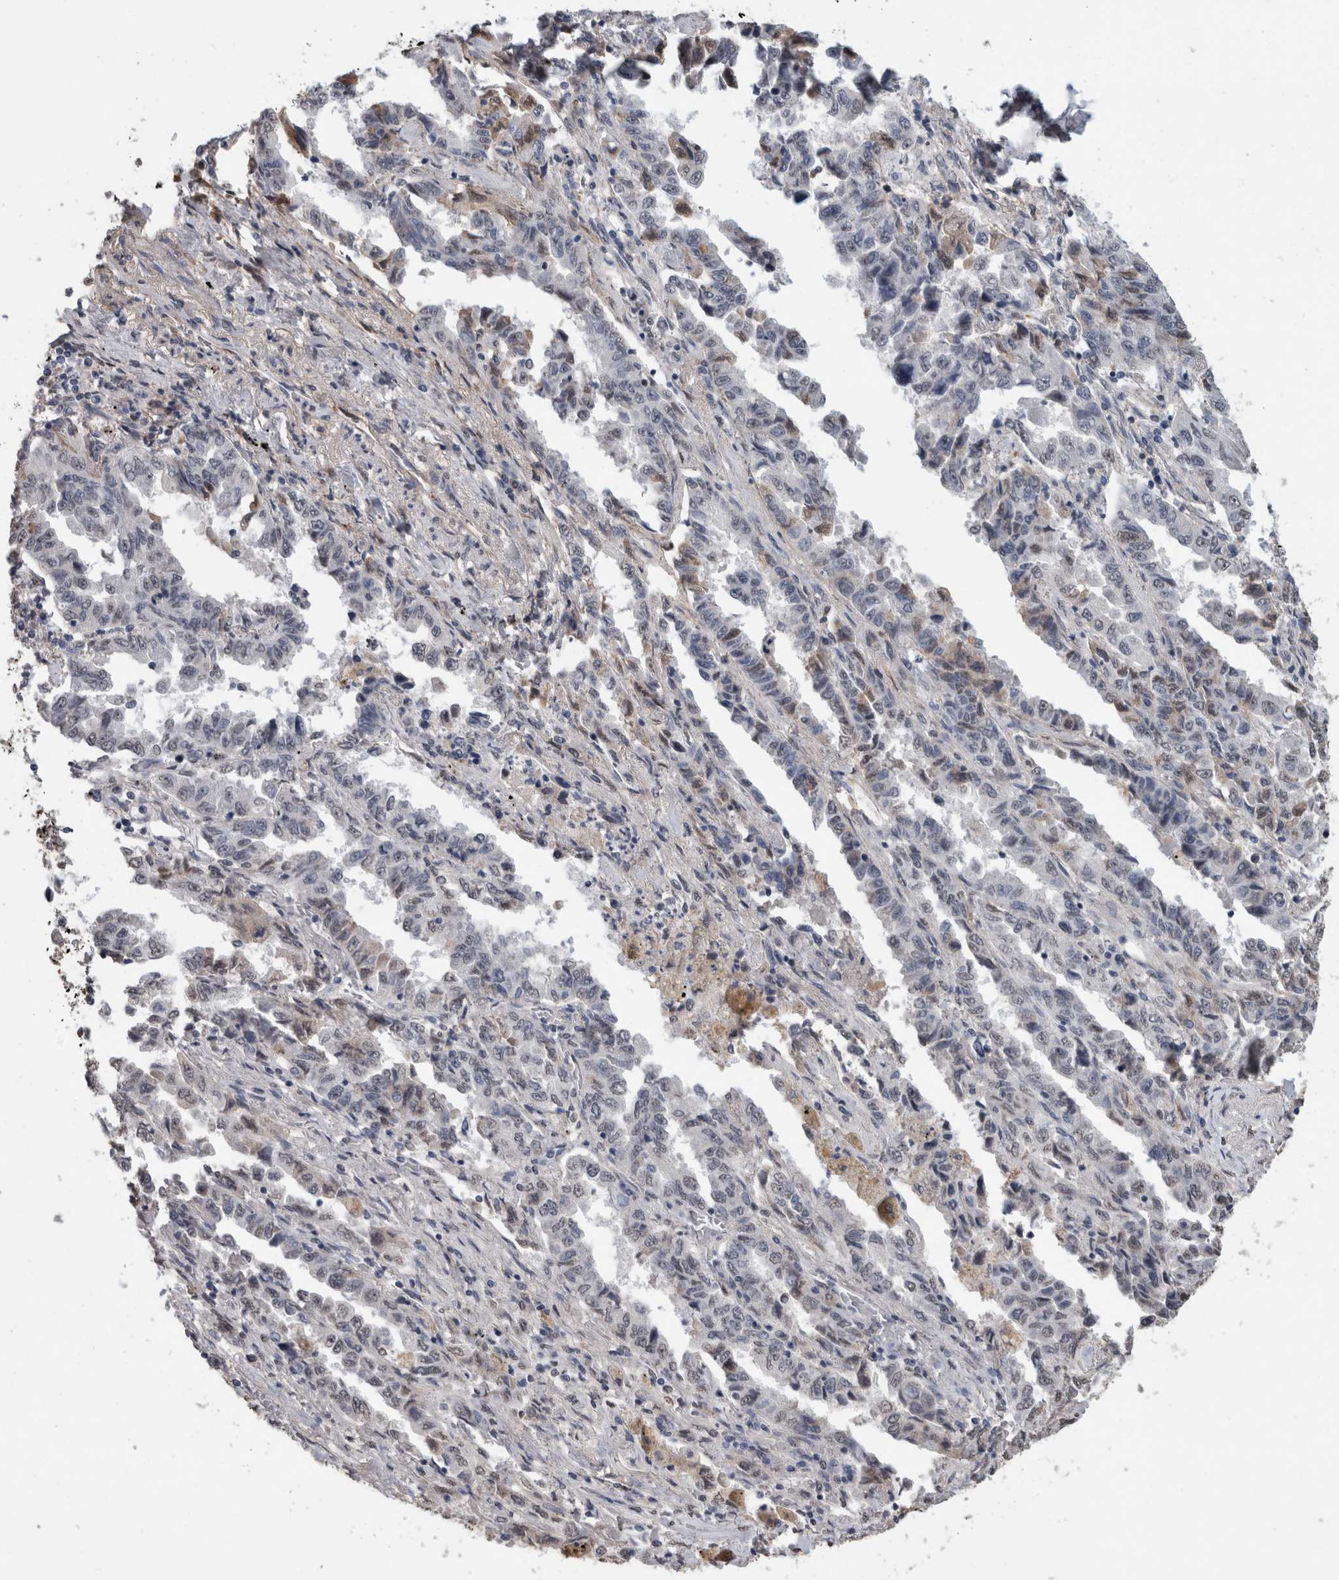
{"staining": {"intensity": "negative", "quantity": "none", "location": "none"}, "tissue": "lung cancer", "cell_type": "Tumor cells", "image_type": "cancer", "snomed": [{"axis": "morphology", "description": "Adenocarcinoma, NOS"}, {"axis": "topography", "description": "Lung"}], "caption": "The immunohistochemistry (IHC) histopathology image has no significant expression in tumor cells of lung adenocarcinoma tissue.", "gene": "LTBP1", "patient": {"sex": "female", "age": 51}}